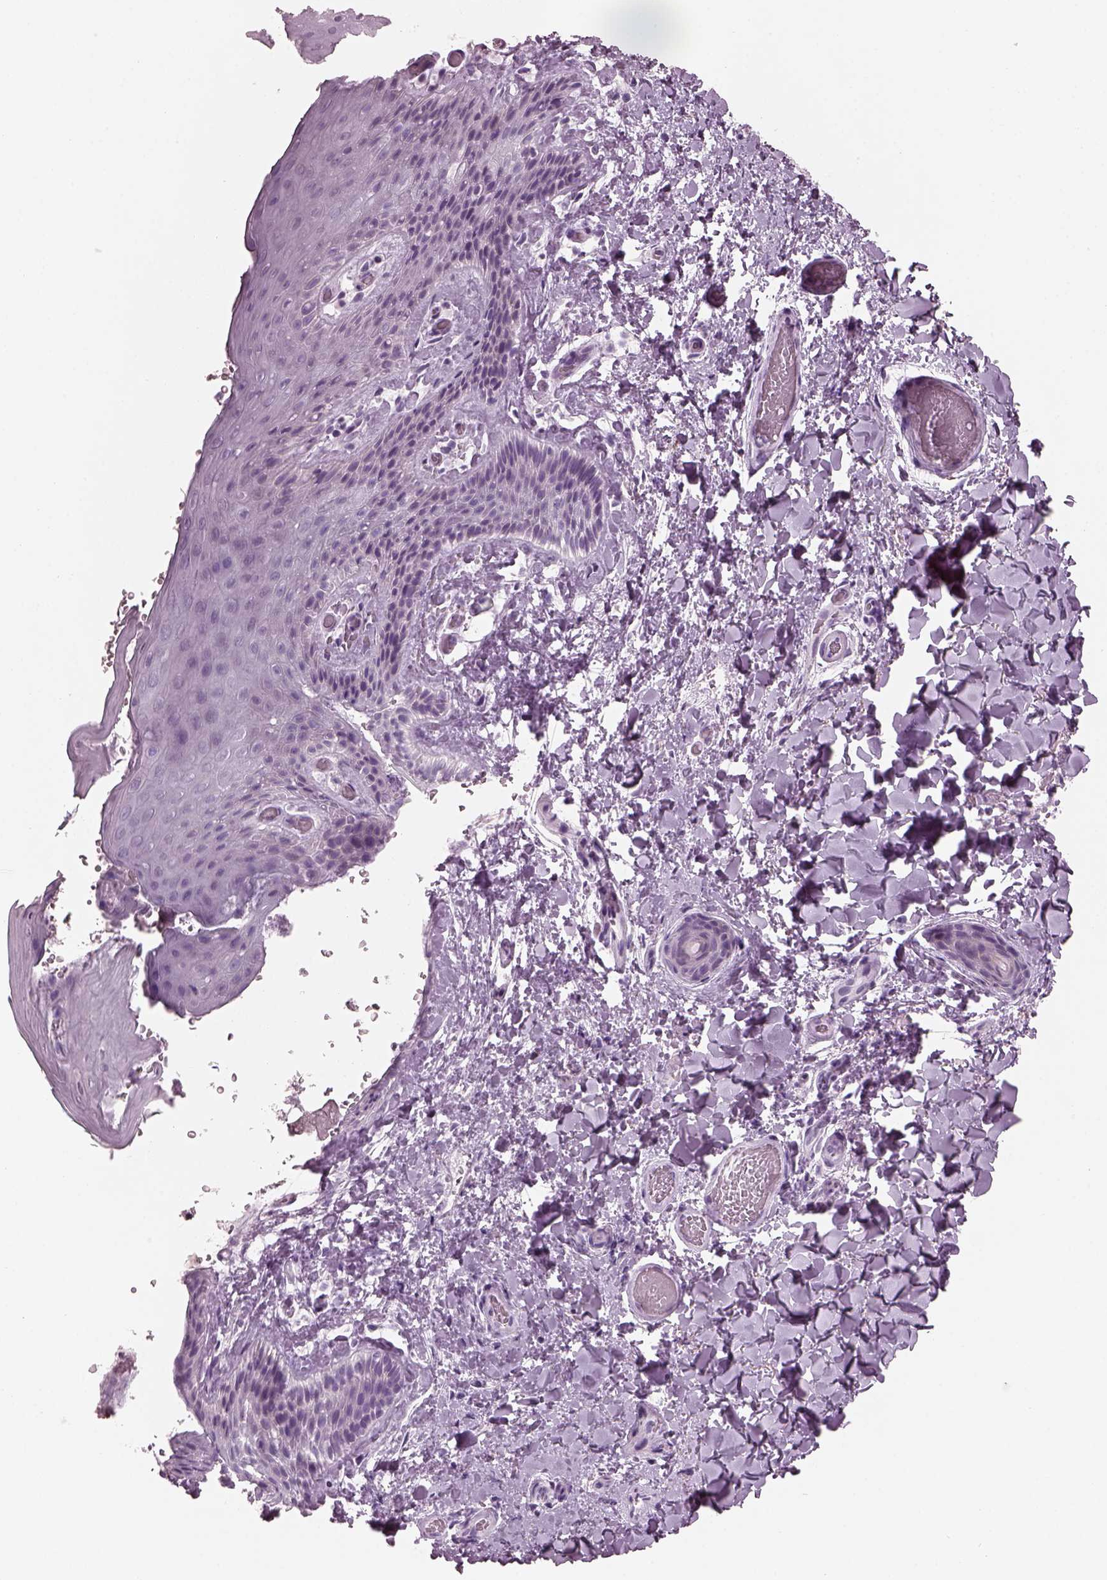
{"staining": {"intensity": "negative", "quantity": "none", "location": "none"}, "tissue": "skin", "cell_type": "Epidermal cells", "image_type": "normal", "snomed": [{"axis": "morphology", "description": "Normal tissue, NOS"}, {"axis": "topography", "description": "Anal"}], "caption": "Normal skin was stained to show a protein in brown. There is no significant positivity in epidermal cells.", "gene": "HYDIN", "patient": {"sex": "male", "age": 36}}